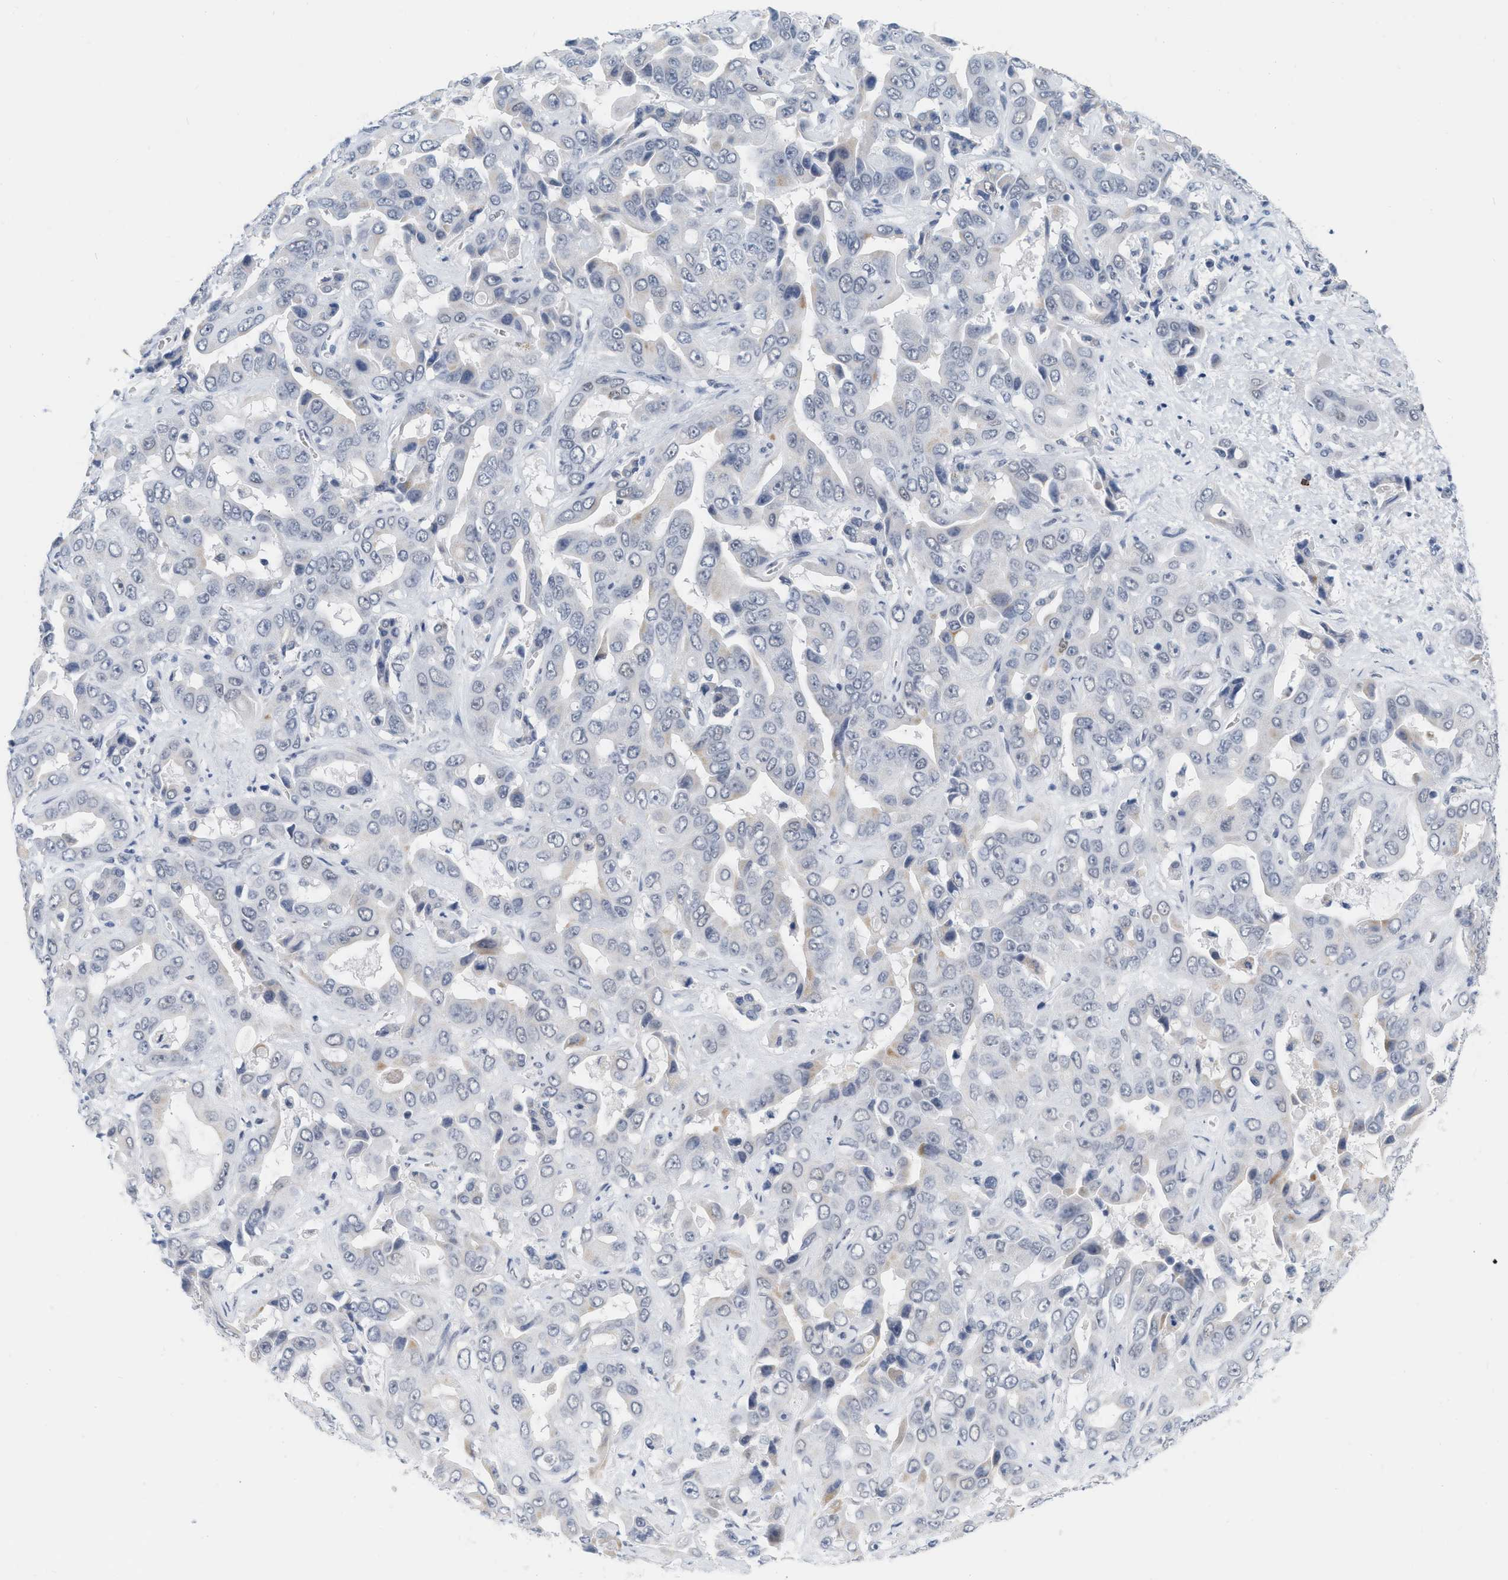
{"staining": {"intensity": "weak", "quantity": "<25%", "location": "cytoplasmic/membranous"}, "tissue": "liver cancer", "cell_type": "Tumor cells", "image_type": "cancer", "snomed": [{"axis": "morphology", "description": "Cholangiocarcinoma"}, {"axis": "topography", "description": "Liver"}], "caption": "Protein analysis of liver cholangiocarcinoma exhibits no significant staining in tumor cells. (DAB immunohistochemistry (IHC) visualized using brightfield microscopy, high magnification).", "gene": "XIRP1", "patient": {"sex": "female", "age": 52}}